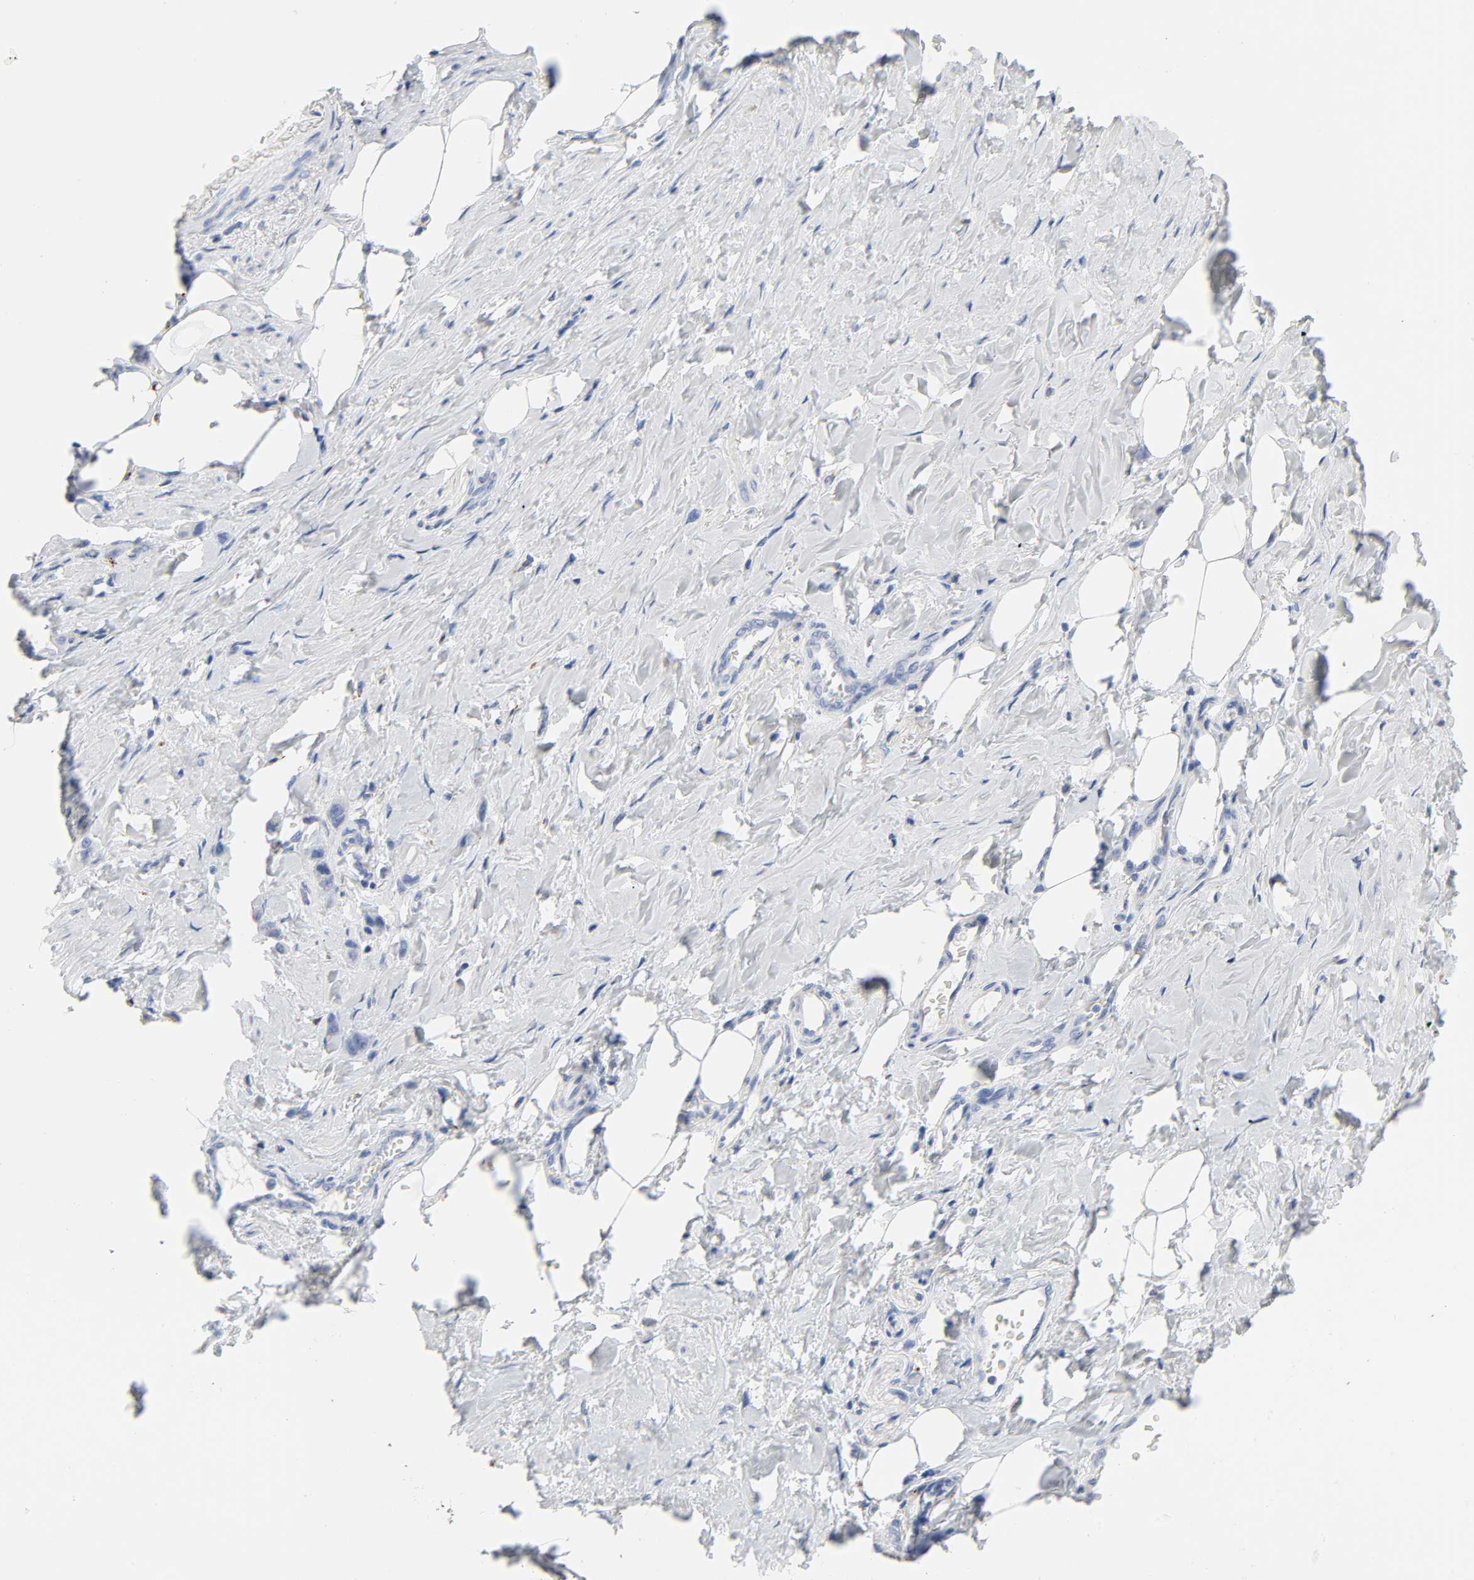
{"staining": {"intensity": "negative", "quantity": "none", "location": "none"}, "tissue": "stomach cancer", "cell_type": "Tumor cells", "image_type": "cancer", "snomed": [{"axis": "morphology", "description": "Adenocarcinoma, NOS"}, {"axis": "topography", "description": "Stomach"}], "caption": "Immunohistochemical staining of stomach adenocarcinoma shows no significant expression in tumor cells. The staining is performed using DAB (3,3'-diaminobenzidine) brown chromogen with nuclei counter-stained in using hematoxylin.", "gene": "PLP1", "patient": {"sex": "male", "age": 82}}